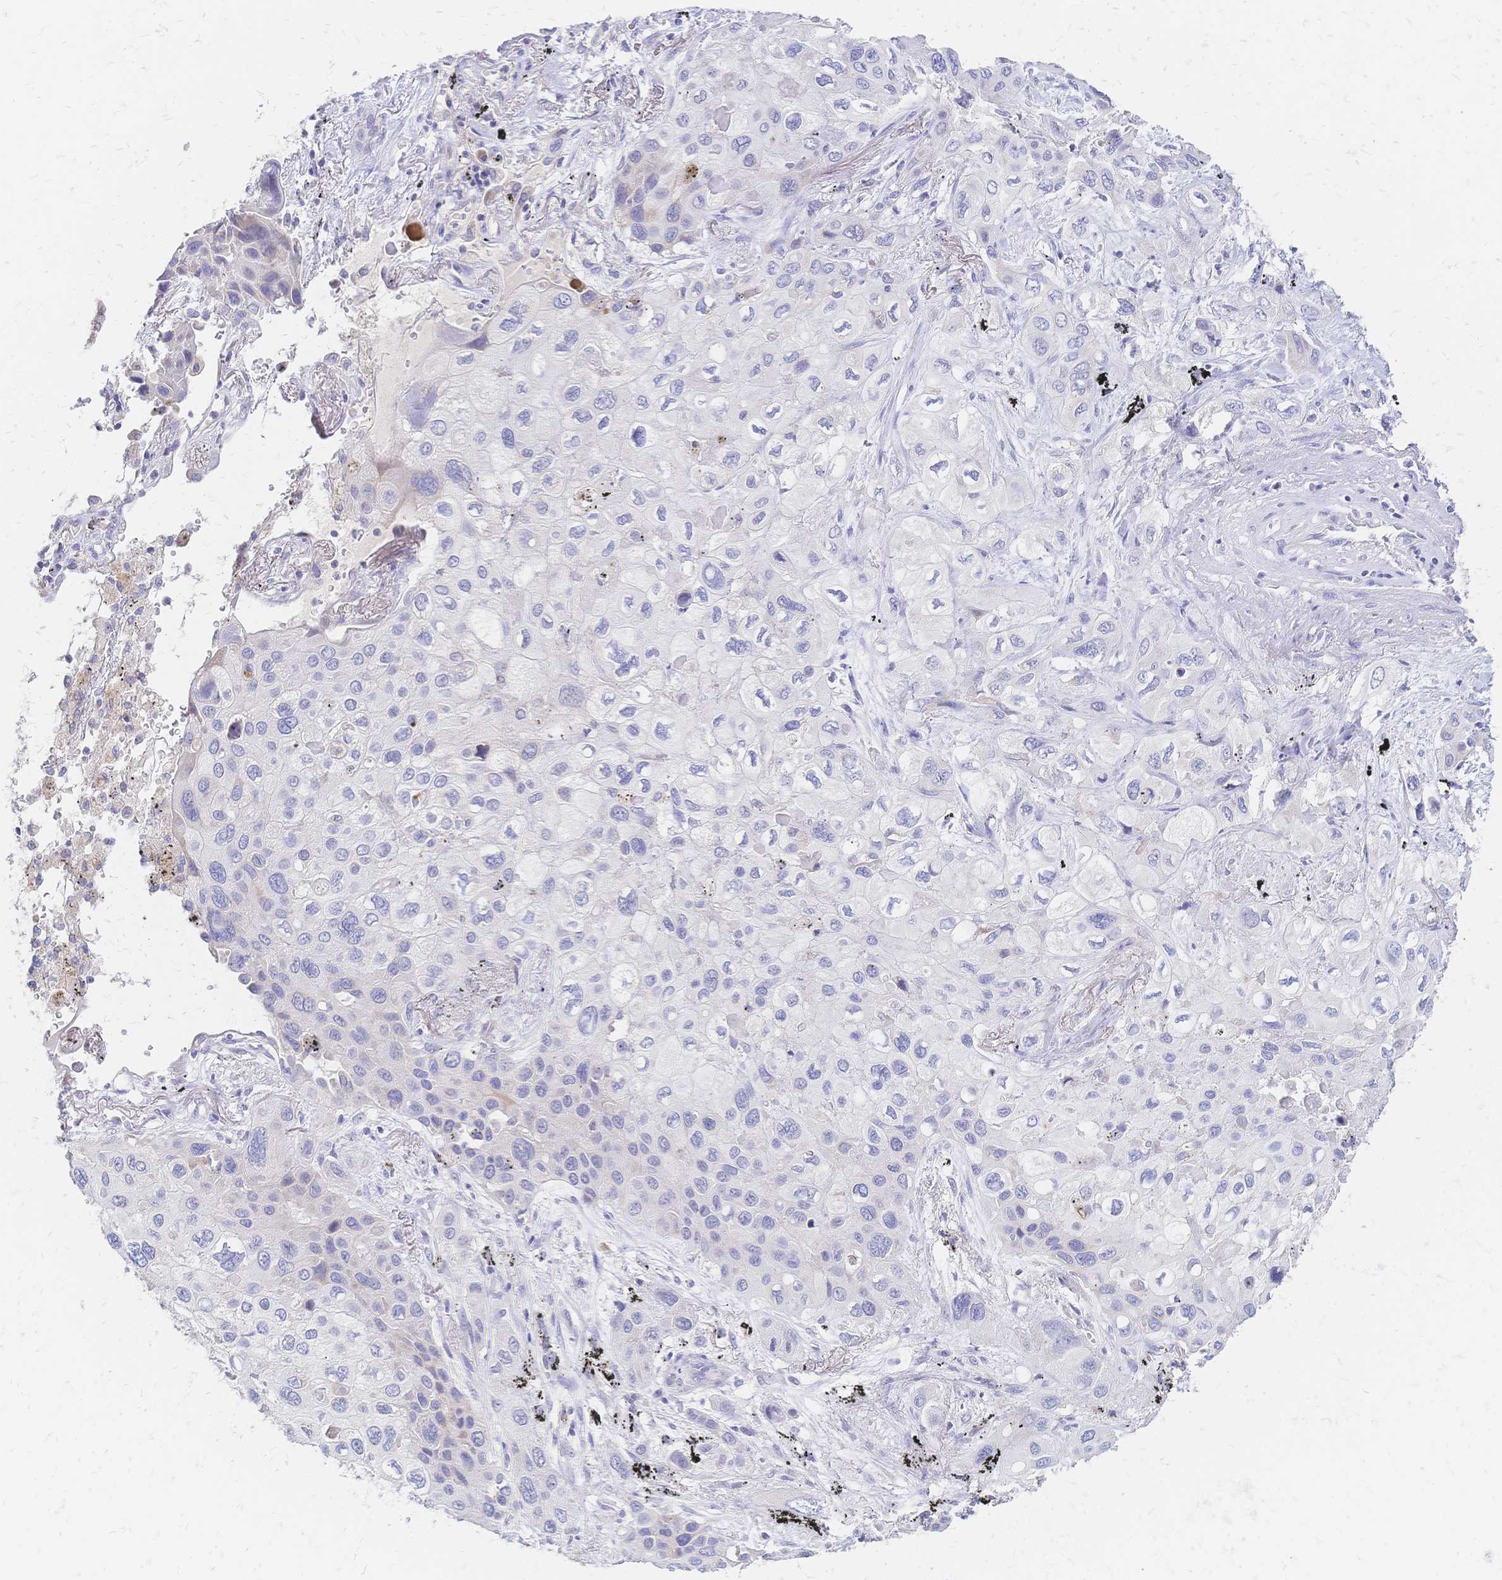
{"staining": {"intensity": "negative", "quantity": "none", "location": "none"}, "tissue": "lung cancer", "cell_type": "Tumor cells", "image_type": "cancer", "snomed": [{"axis": "morphology", "description": "Squamous cell carcinoma, NOS"}, {"axis": "morphology", "description": "Squamous cell carcinoma, metastatic, NOS"}, {"axis": "topography", "description": "Lung"}], "caption": "Immunohistochemistry (IHC) image of neoplastic tissue: human squamous cell carcinoma (lung) stained with DAB exhibits no significant protein expression in tumor cells. The staining is performed using DAB brown chromogen with nuclei counter-stained in using hematoxylin.", "gene": "VWC2L", "patient": {"sex": "male", "age": 59}}